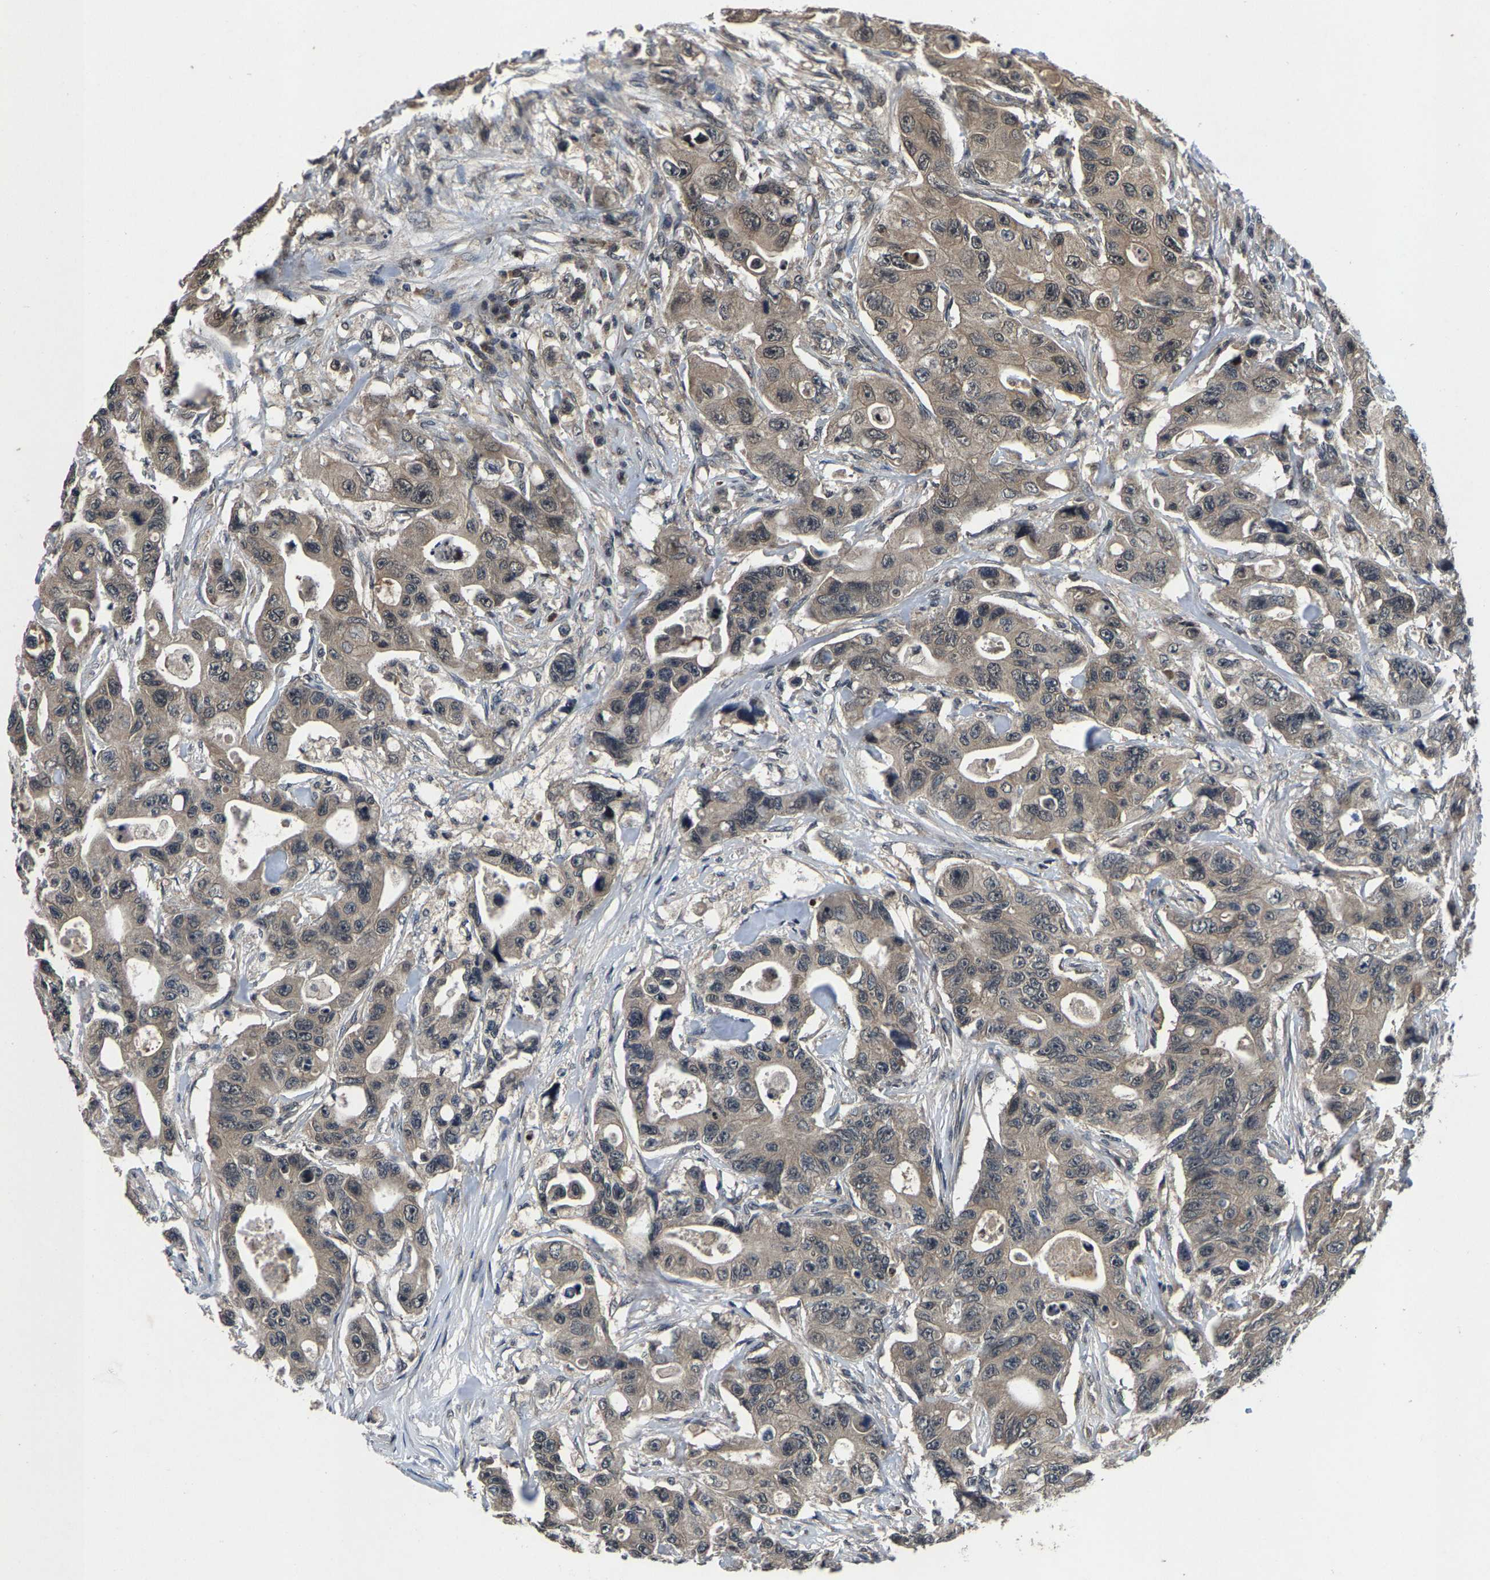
{"staining": {"intensity": "weak", "quantity": ">75%", "location": "cytoplasmic/membranous"}, "tissue": "colorectal cancer", "cell_type": "Tumor cells", "image_type": "cancer", "snomed": [{"axis": "morphology", "description": "Adenocarcinoma, NOS"}, {"axis": "topography", "description": "Colon"}], "caption": "This micrograph displays immunohistochemistry (IHC) staining of colorectal cancer, with low weak cytoplasmic/membranous expression in about >75% of tumor cells.", "gene": "HUWE1", "patient": {"sex": "female", "age": 46}}